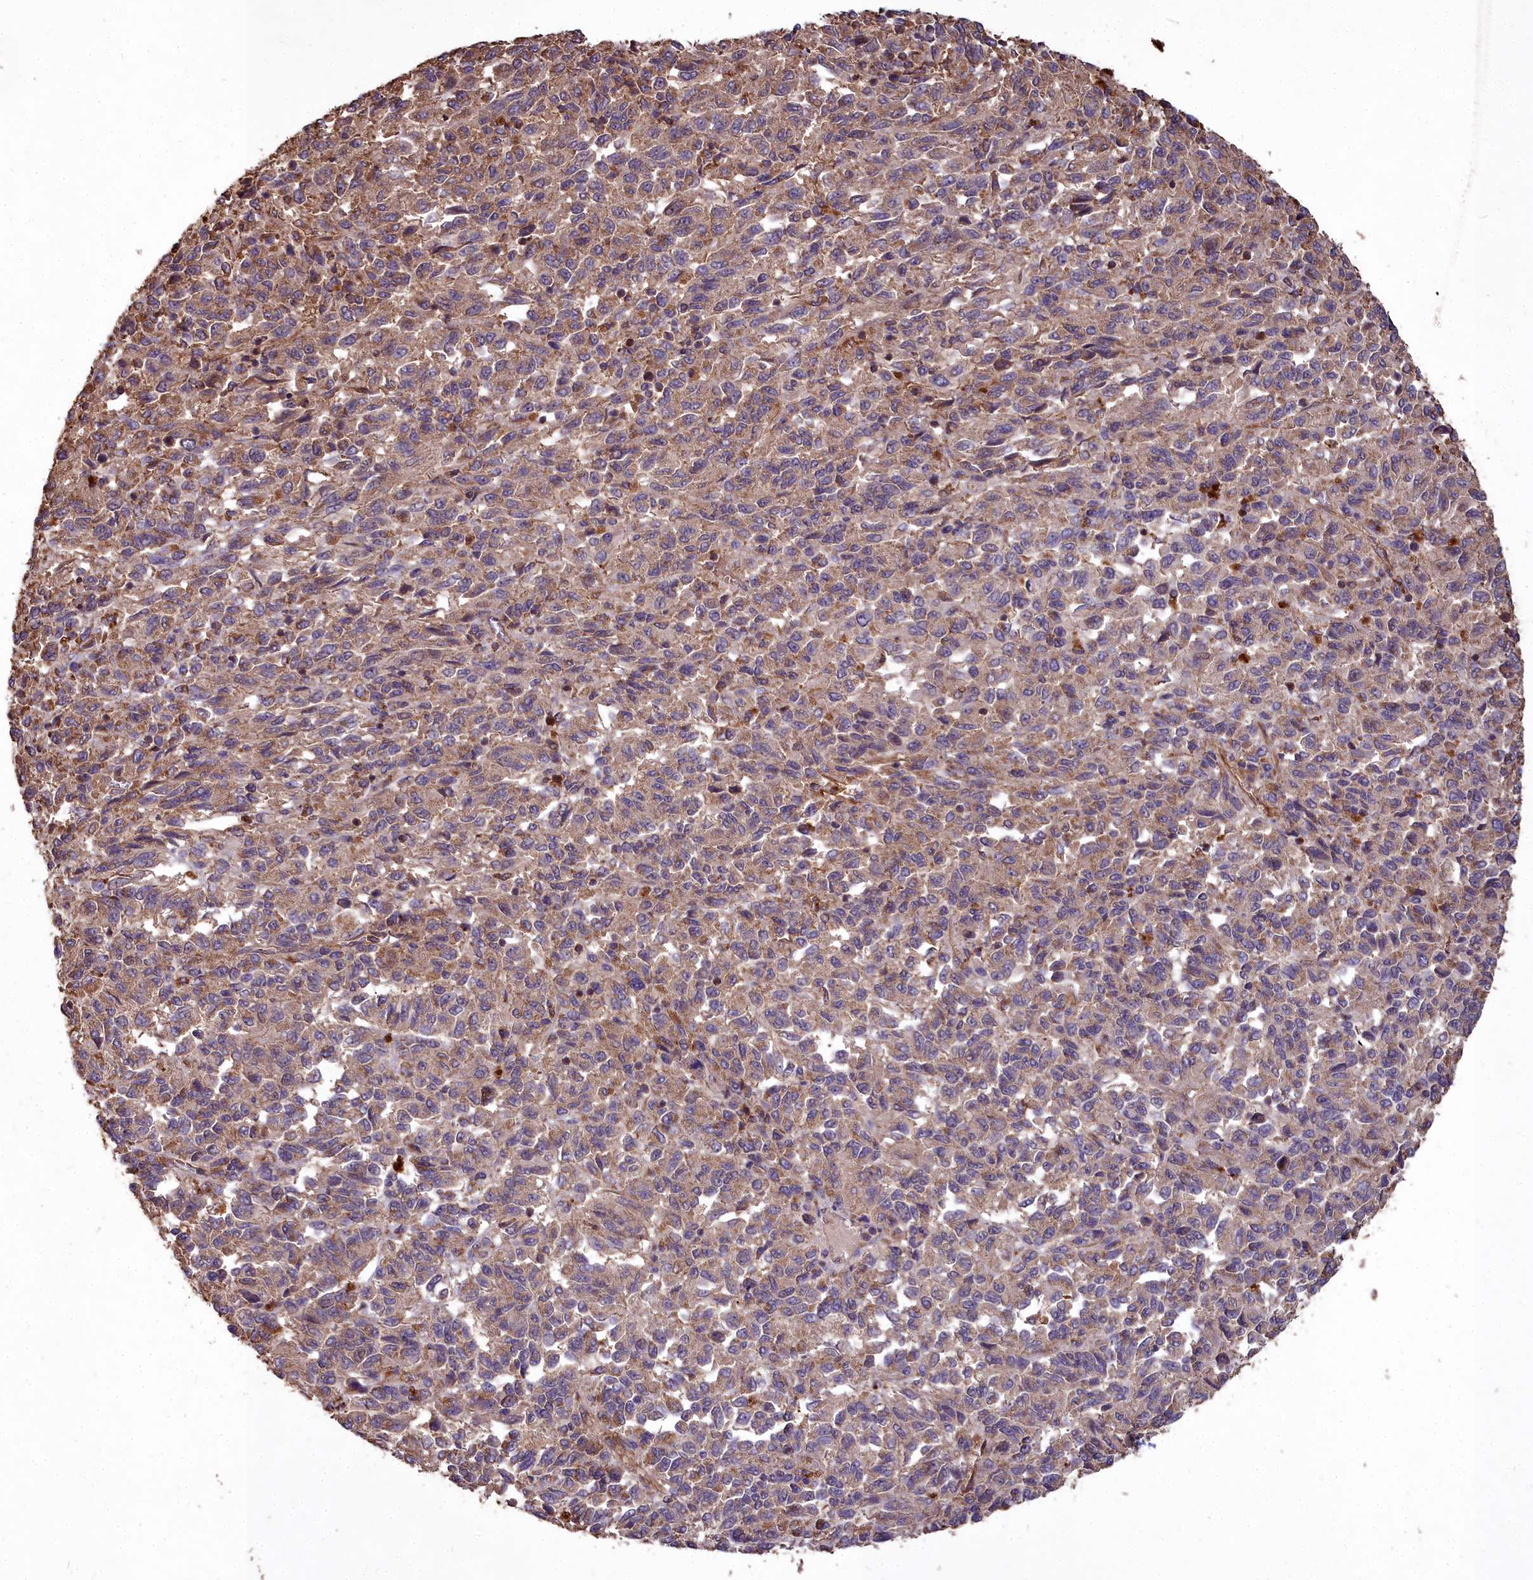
{"staining": {"intensity": "moderate", "quantity": "25%-75%", "location": "cytoplasmic/membranous"}, "tissue": "melanoma", "cell_type": "Tumor cells", "image_type": "cancer", "snomed": [{"axis": "morphology", "description": "Malignant melanoma, Metastatic site"}, {"axis": "topography", "description": "Lung"}], "caption": "Immunohistochemical staining of melanoma displays moderate cytoplasmic/membranous protein positivity in about 25%-75% of tumor cells.", "gene": "CEMIP2", "patient": {"sex": "male", "age": 64}}